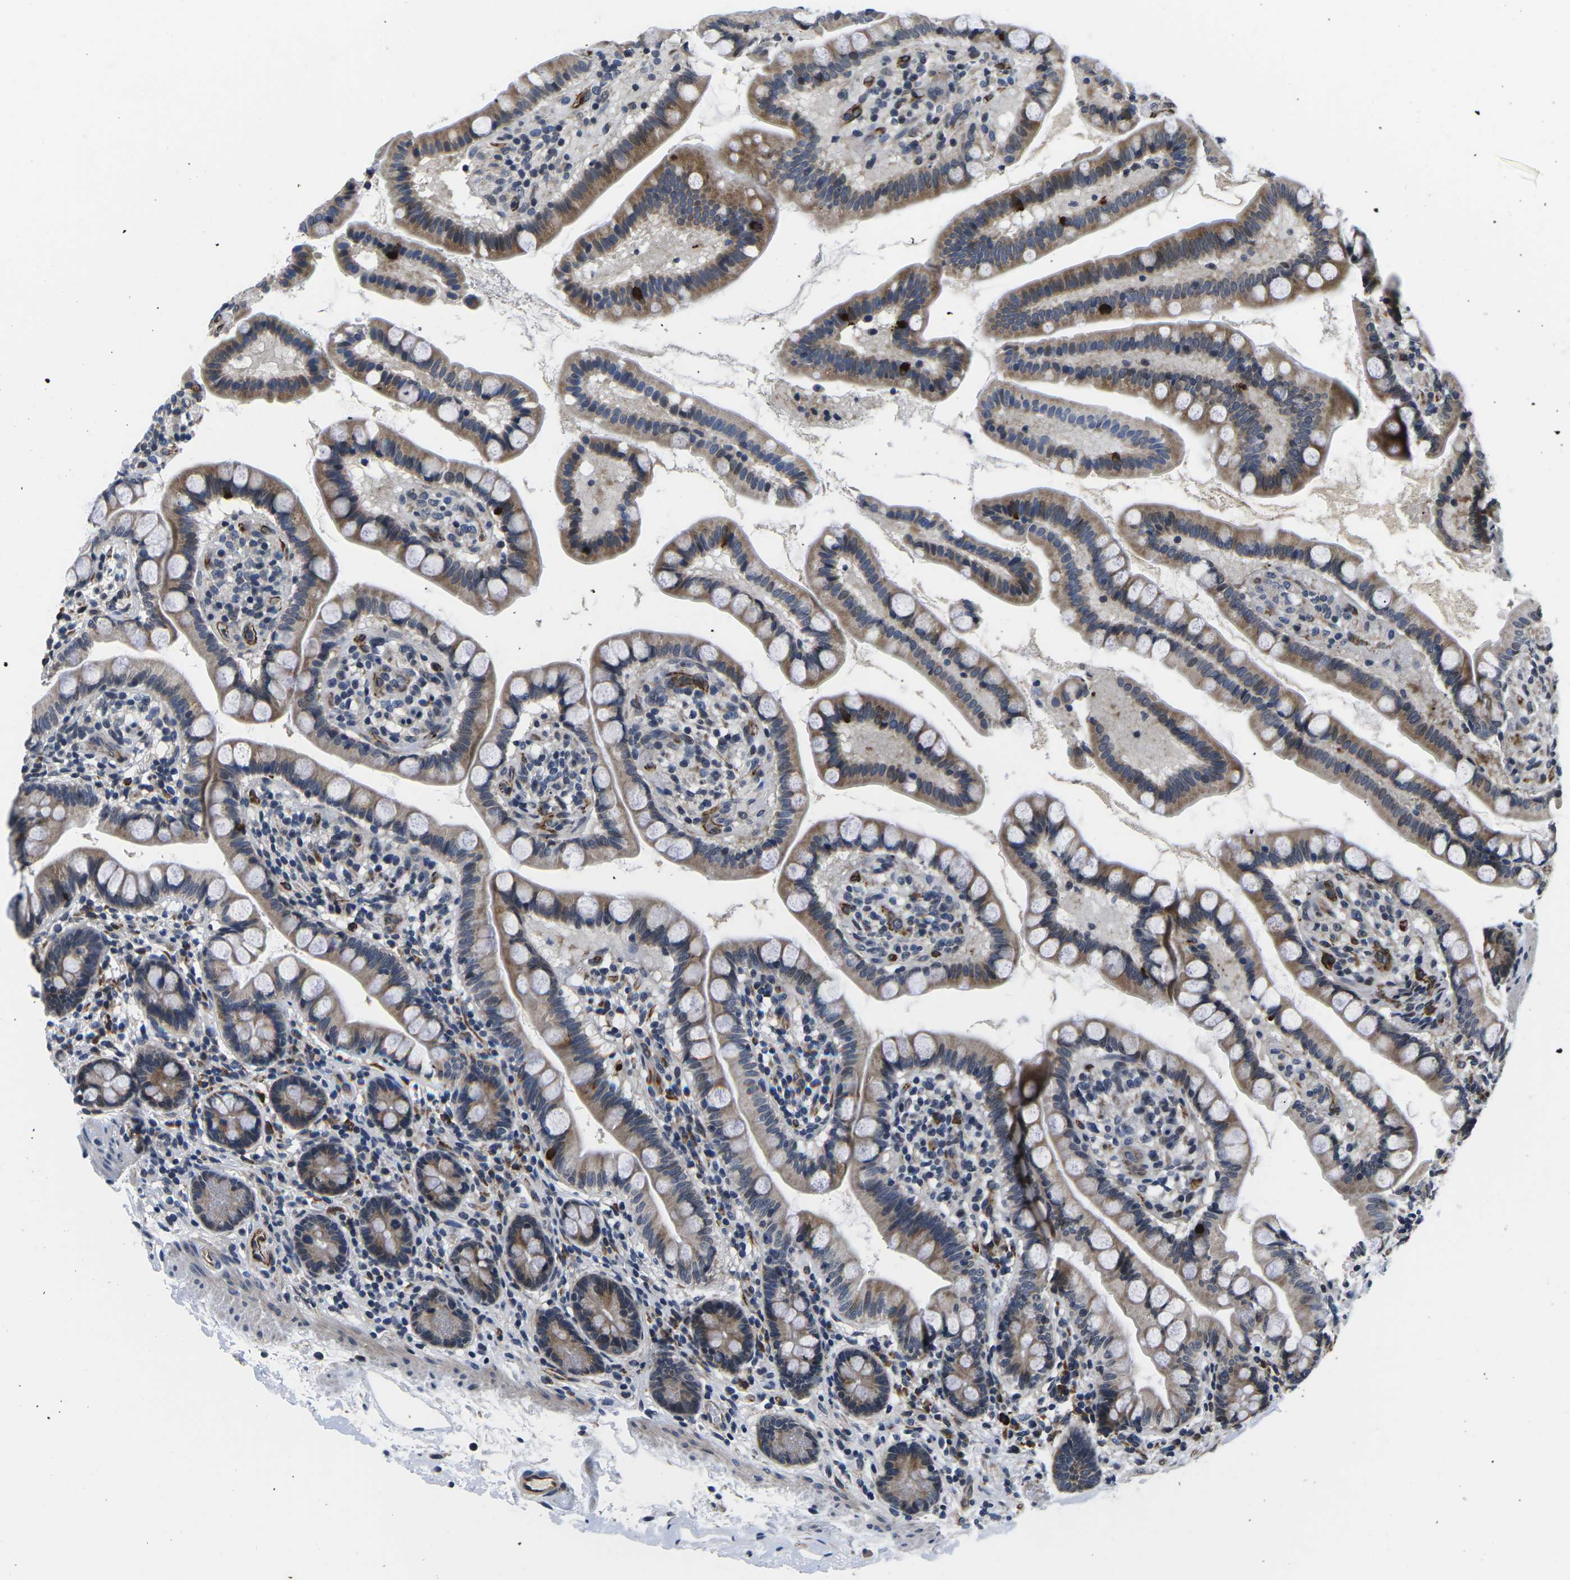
{"staining": {"intensity": "moderate", "quantity": "25%-75%", "location": "cytoplasmic/membranous"}, "tissue": "small intestine", "cell_type": "Glandular cells", "image_type": "normal", "snomed": [{"axis": "morphology", "description": "Normal tissue, NOS"}, {"axis": "topography", "description": "Small intestine"}], "caption": "IHC histopathology image of benign small intestine: small intestine stained using IHC displays medium levels of moderate protein expression localized specifically in the cytoplasmic/membranous of glandular cells, appearing as a cytoplasmic/membranous brown color.", "gene": "CCNE1", "patient": {"sex": "female", "age": 84}}